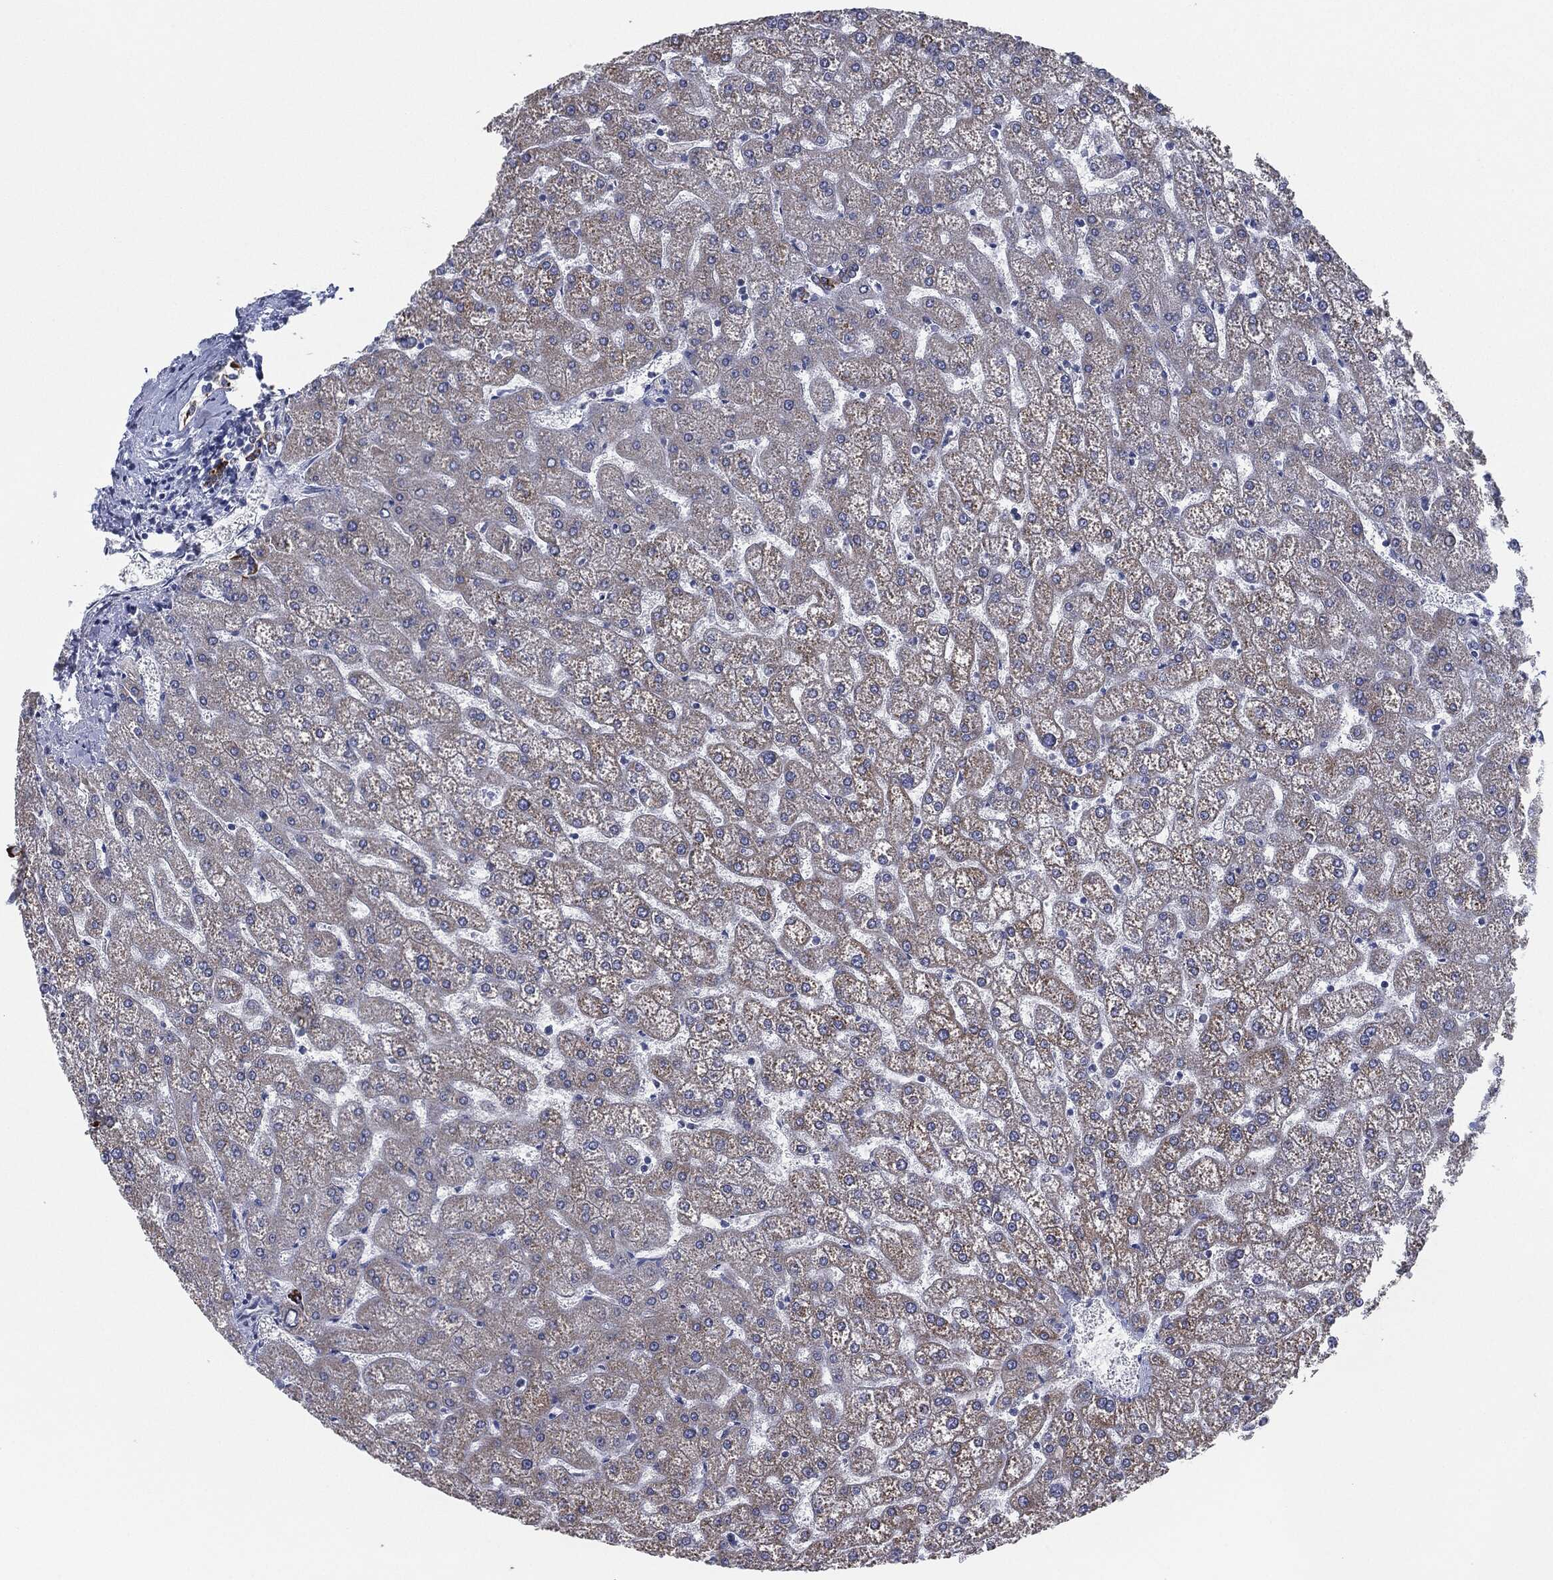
{"staining": {"intensity": "strong", "quantity": ">75%", "location": "cytoplasmic/membranous"}, "tissue": "liver", "cell_type": "Cholangiocytes", "image_type": "normal", "snomed": [{"axis": "morphology", "description": "Normal tissue, NOS"}, {"axis": "topography", "description": "Liver"}], "caption": "This image reveals immunohistochemistry (IHC) staining of normal liver, with high strong cytoplasmic/membranous positivity in approximately >75% of cholangiocytes.", "gene": "SHROOM2", "patient": {"sex": "female", "age": 32}}